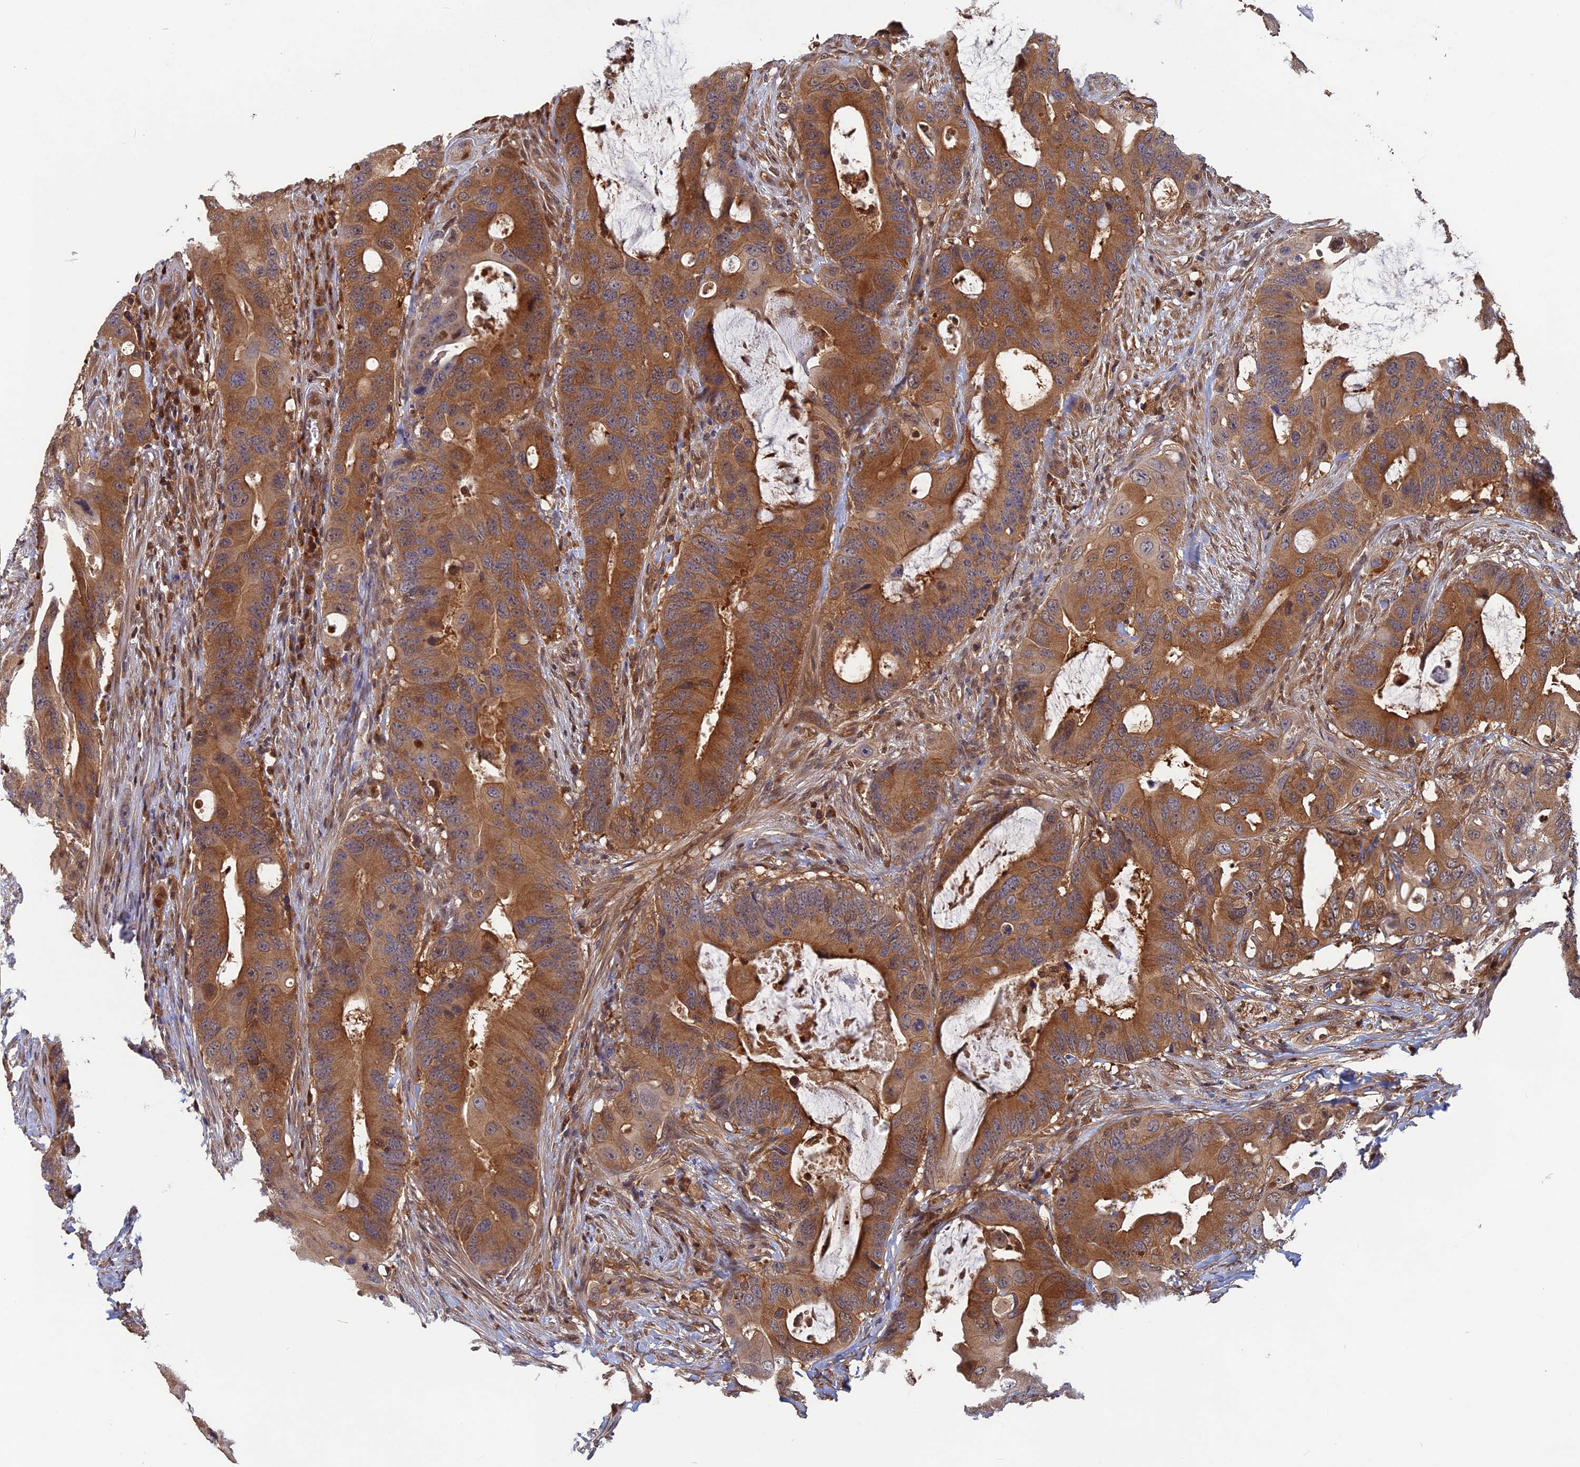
{"staining": {"intensity": "moderate", "quantity": ">75%", "location": "cytoplasmic/membranous,nuclear"}, "tissue": "colorectal cancer", "cell_type": "Tumor cells", "image_type": "cancer", "snomed": [{"axis": "morphology", "description": "Adenocarcinoma, NOS"}, {"axis": "topography", "description": "Colon"}], "caption": "High-power microscopy captured an immunohistochemistry (IHC) photomicrograph of colorectal cancer (adenocarcinoma), revealing moderate cytoplasmic/membranous and nuclear positivity in about >75% of tumor cells. Immunohistochemistry stains the protein of interest in brown and the nuclei are stained blue.", "gene": "BLVRA", "patient": {"sex": "male", "age": 71}}